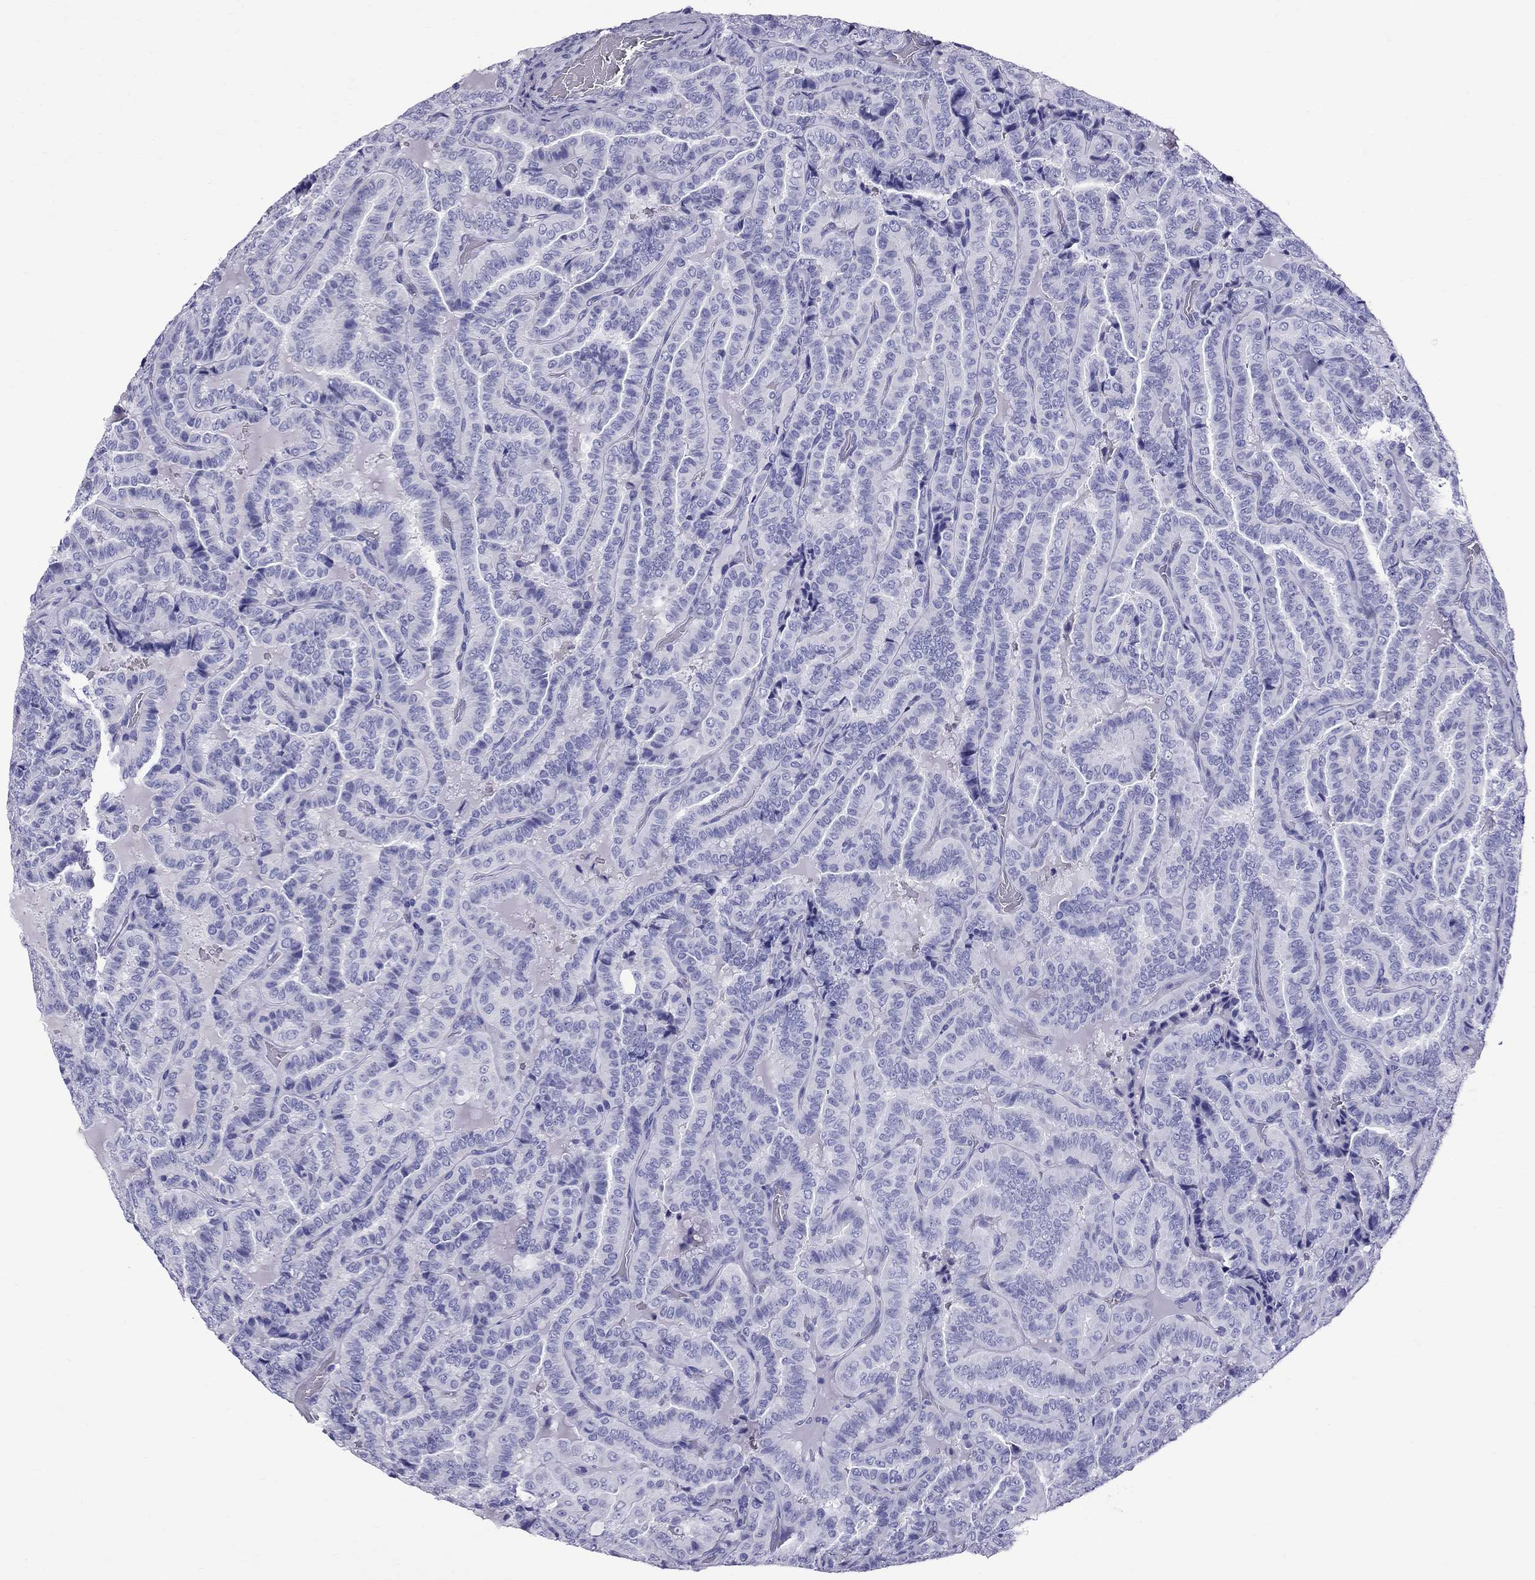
{"staining": {"intensity": "negative", "quantity": "none", "location": "none"}, "tissue": "thyroid cancer", "cell_type": "Tumor cells", "image_type": "cancer", "snomed": [{"axis": "morphology", "description": "Papillary adenocarcinoma, NOS"}, {"axis": "topography", "description": "Thyroid gland"}], "caption": "Immunohistochemistry (IHC) histopathology image of thyroid cancer stained for a protein (brown), which shows no staining in tumor cells. (Immunohistochemistry (IHC), brightfield microscopy, high magnification).", "gene": "SCART1", "patient": {"sex": "female", "age": 39}}